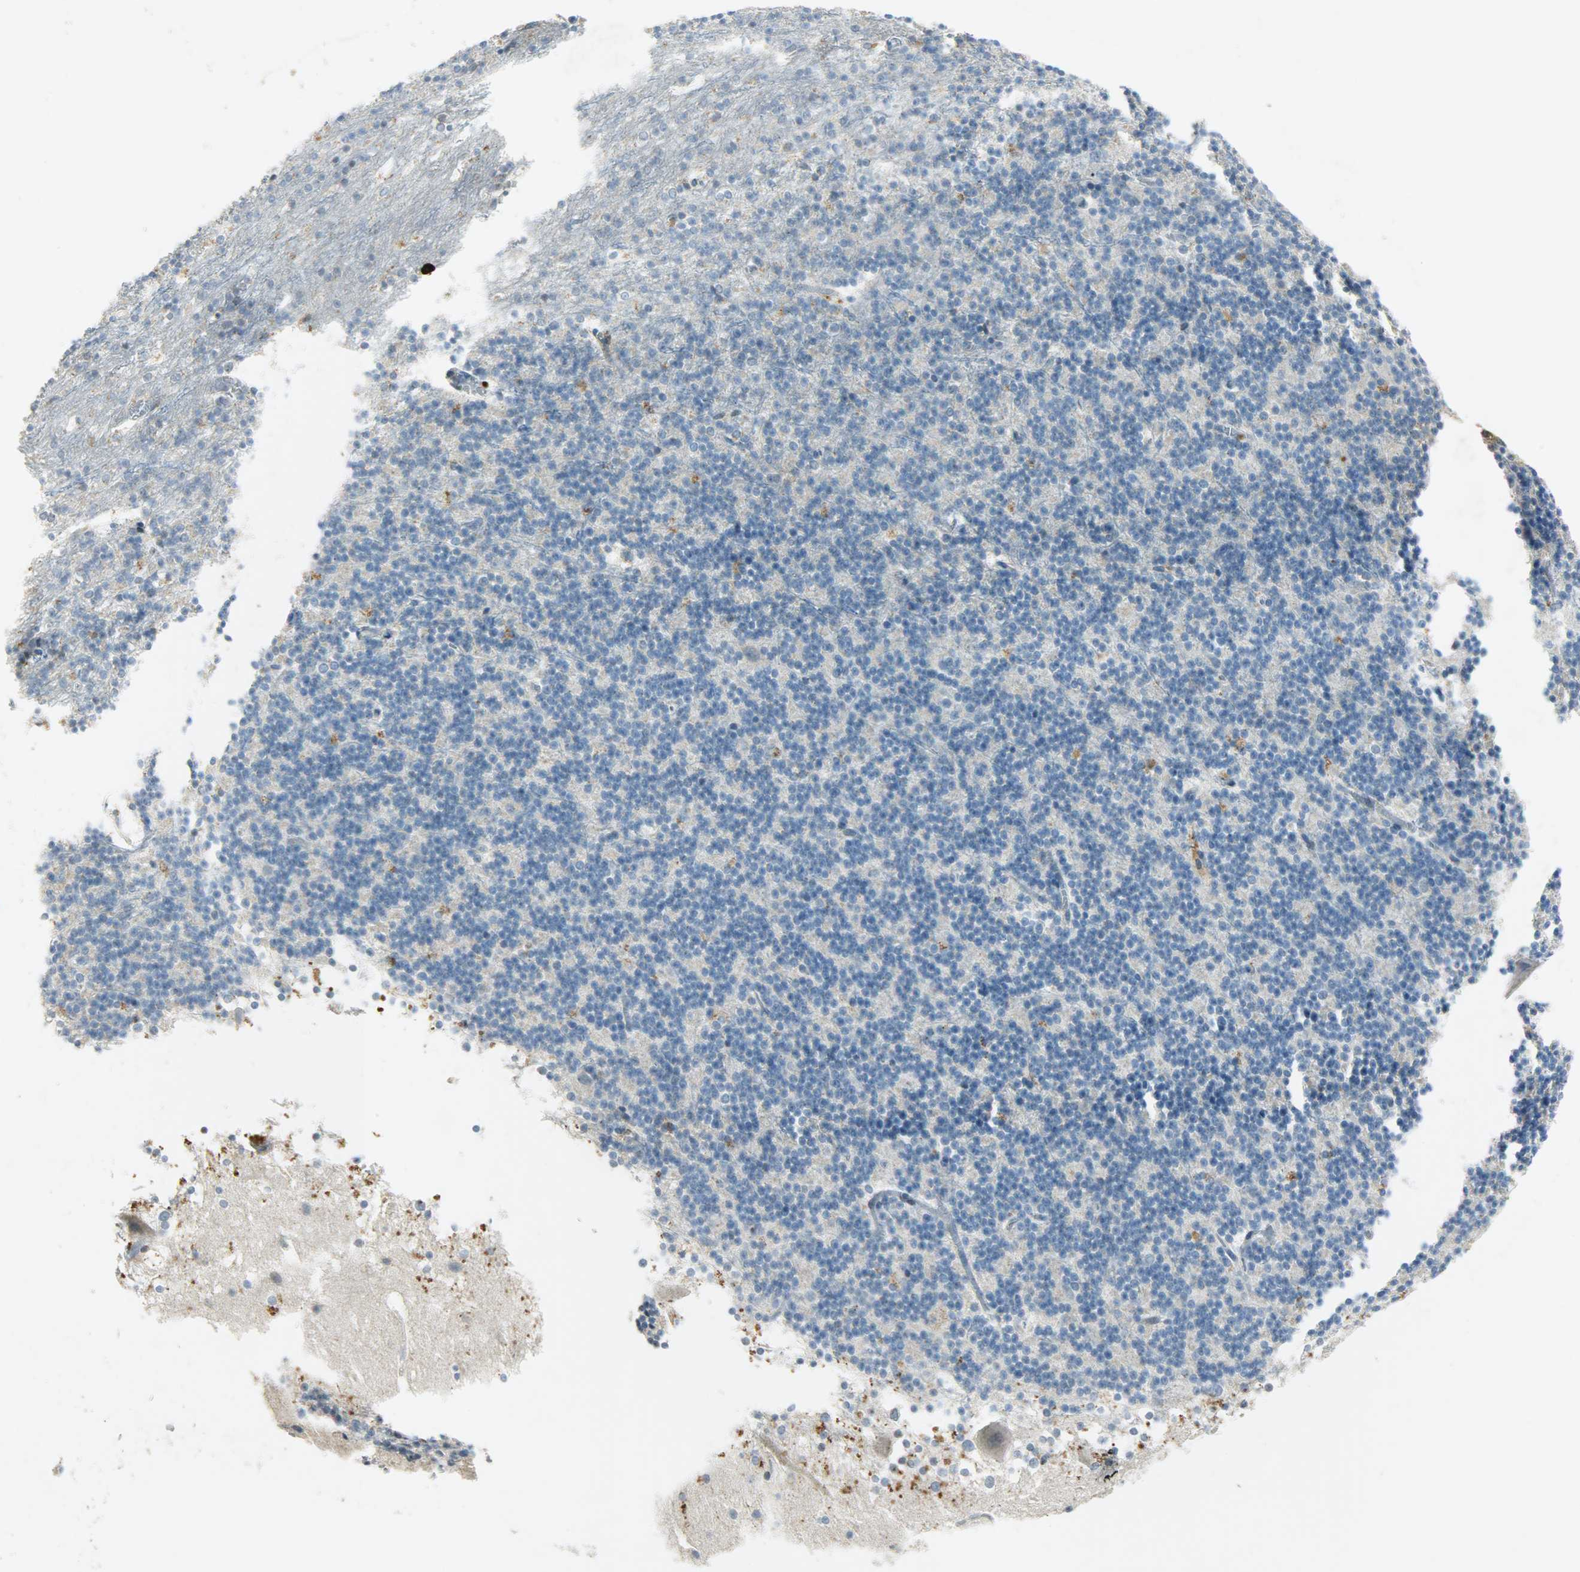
{"staining": {"intensity": "moderate", "quantity": "<25%", "location": "cytoplasmic/membranous"}, "tissue": "cerebellum", "cell_type": "Cells in granular layer", "image_type": "normal", "snomed": [{"axis": "morphology", "description": "Normal tissue, NOS"}, {"axis": "topography", "description": "Cerebellum"}], "caption": "IHC image of benign cerebellum stained for a protein (brown), which demonstrates low levels of moderate cytoplasmic/membranous staining in approximately <25% of cells in granular layer.", "gene": "AURKB", "patient": {"sex": "female", "age": 19}}